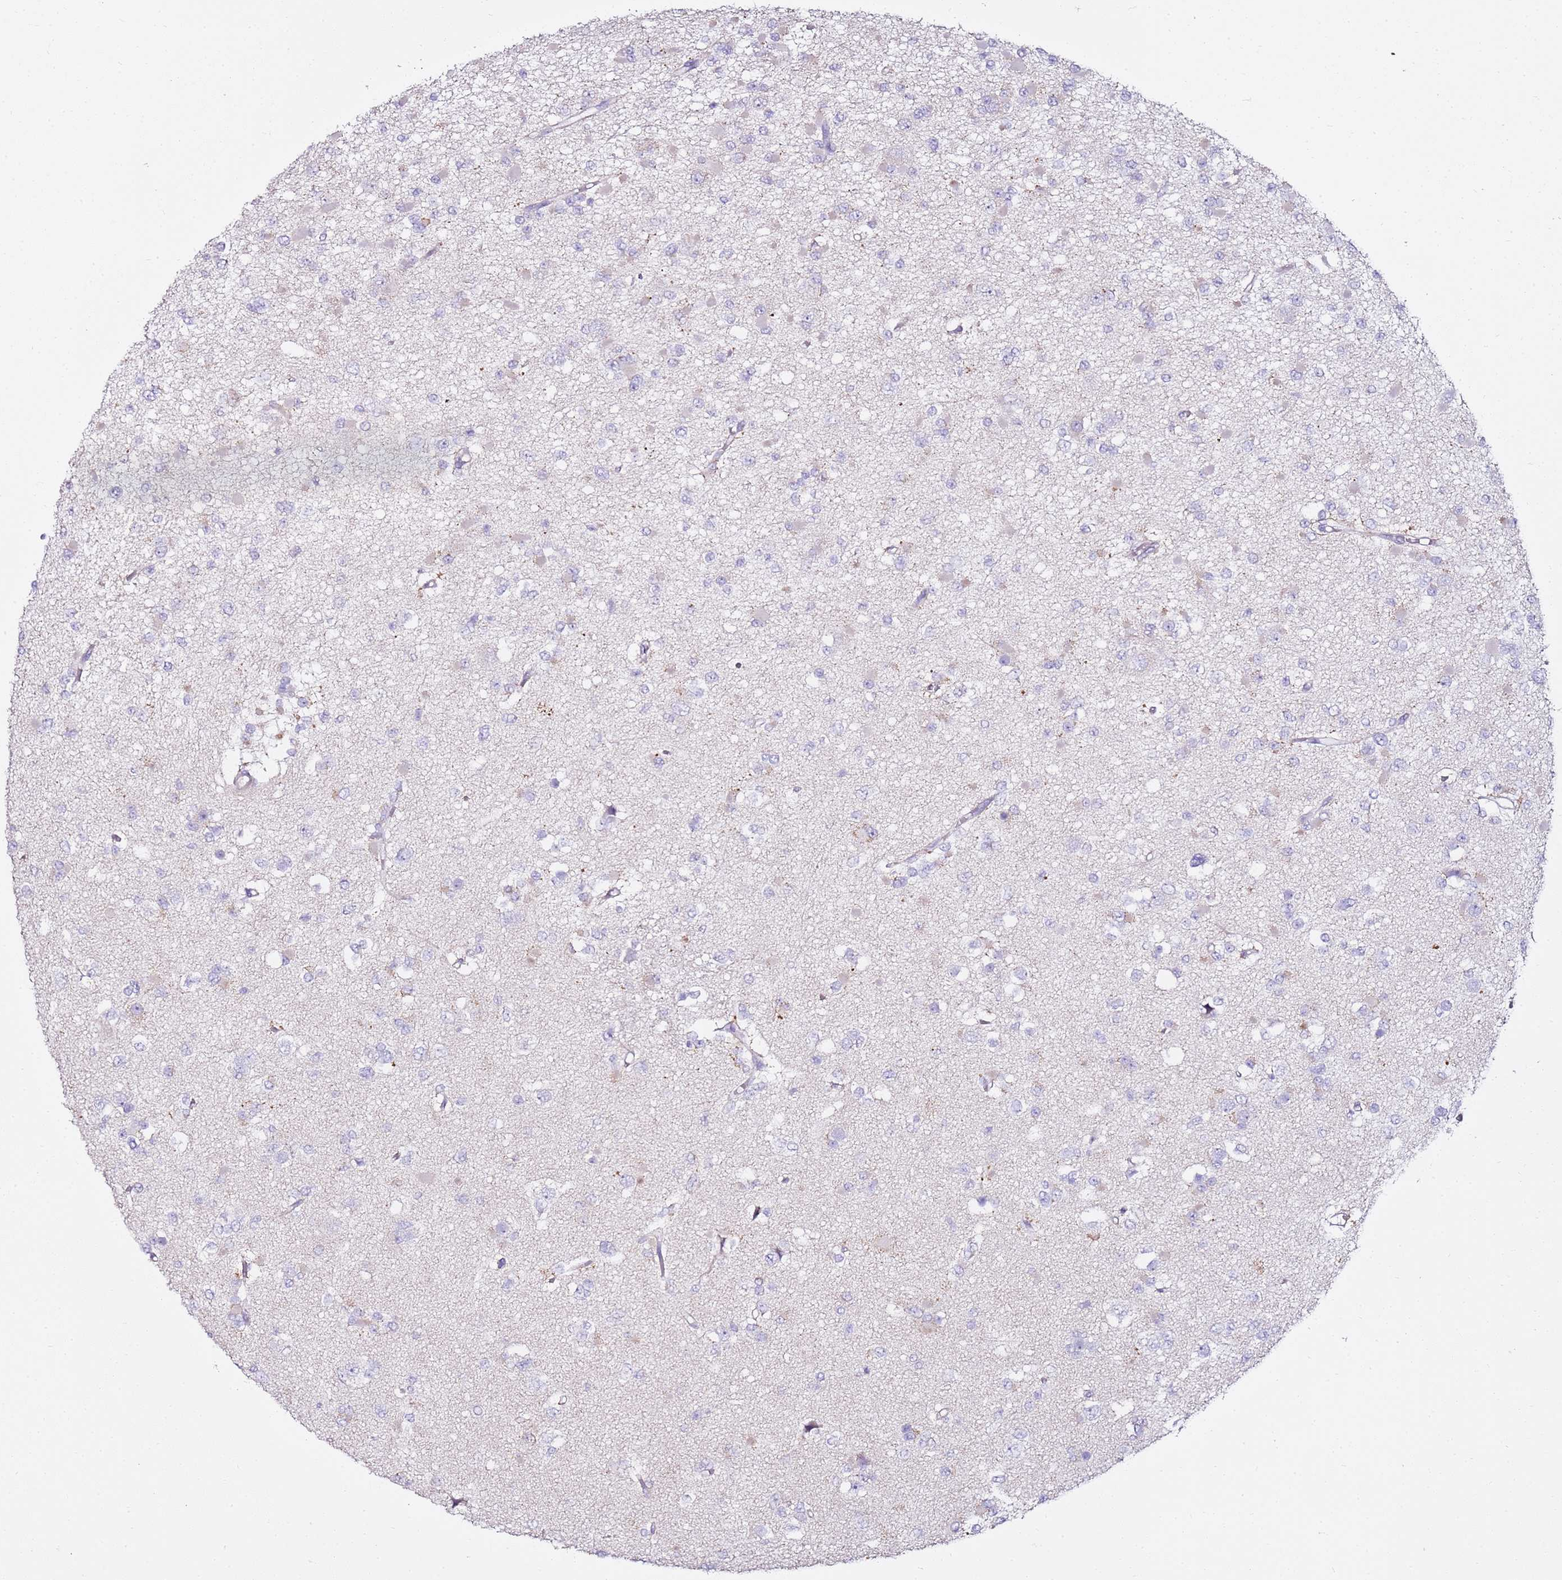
{"staining": {"intensity": "negative", "quantity": "none", "location": "none"}, "tissue": "glioma", "cell_type": "Tumor cells", "image_type": "cancer", "snomed": [{"axis": "morphology", "description": "Glioma, malignant, Low grade"}, {"axis": "topography", "description": "Brain"}], "caption": "Glioma stained for a protein using immunohistochemistry reveals no positivity tumor cells.", "gene": "MYBPC3", "patient": {"sex": "female", "age": 22}}